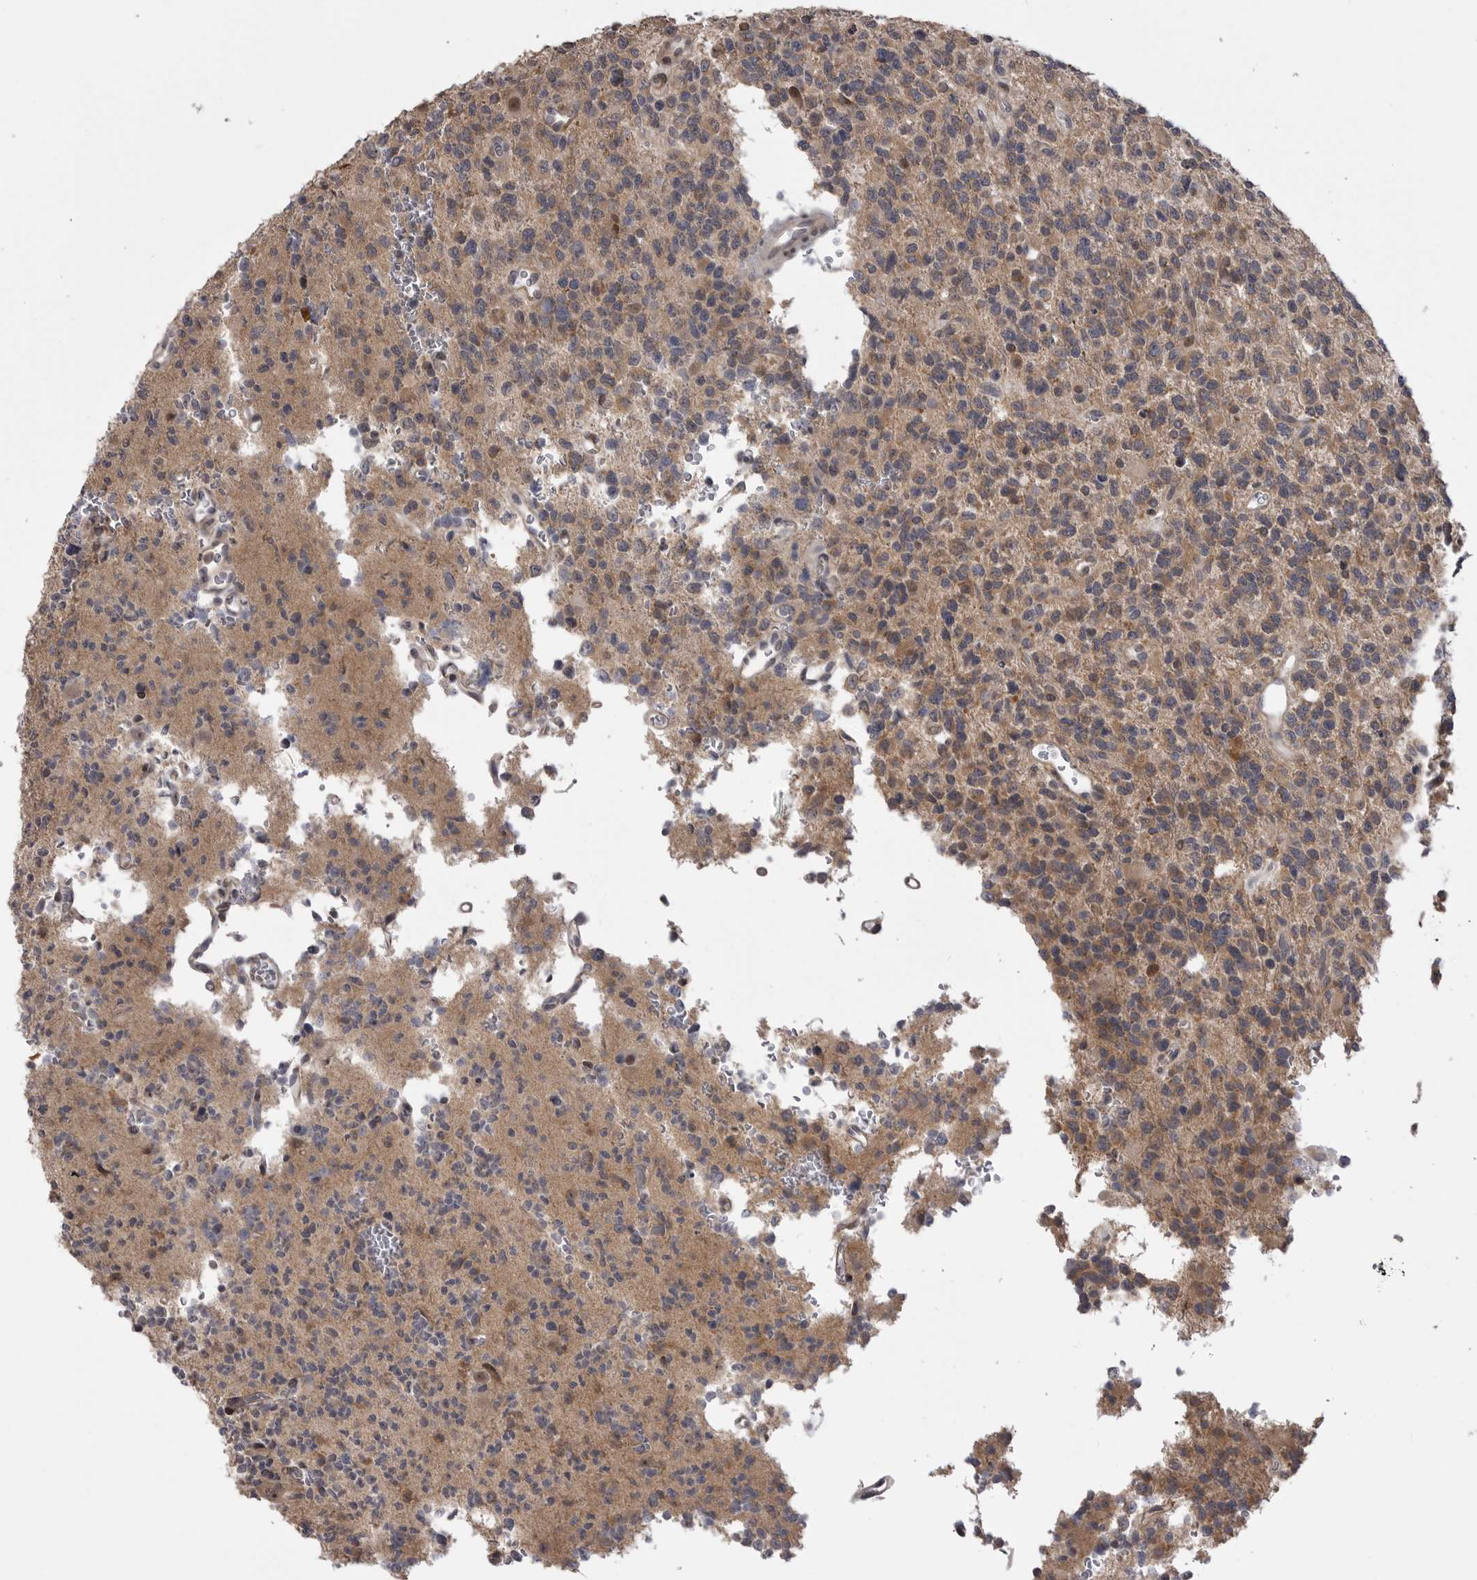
{"staining": {"intensity": "moderate", "quantity": ">75%", "location": "cytoplasmic/membranous"}, "tissue": "glioma", "cell_type": "Tumor cells", "image_type": "cancer", "snomed": [{"axis": "morphology", "description": "Glioma, malignant, High grade"}, {"axis": "topography", "description": "Brain"}], "caption": "Human malignant high-grade glioma stained with a brown dye exhibits moderate cytoplasmic/membranous positive expression in about >75% of tumor cells.", "gene": "PTK2B", "patient": {"sex": "female", "age": 62}}